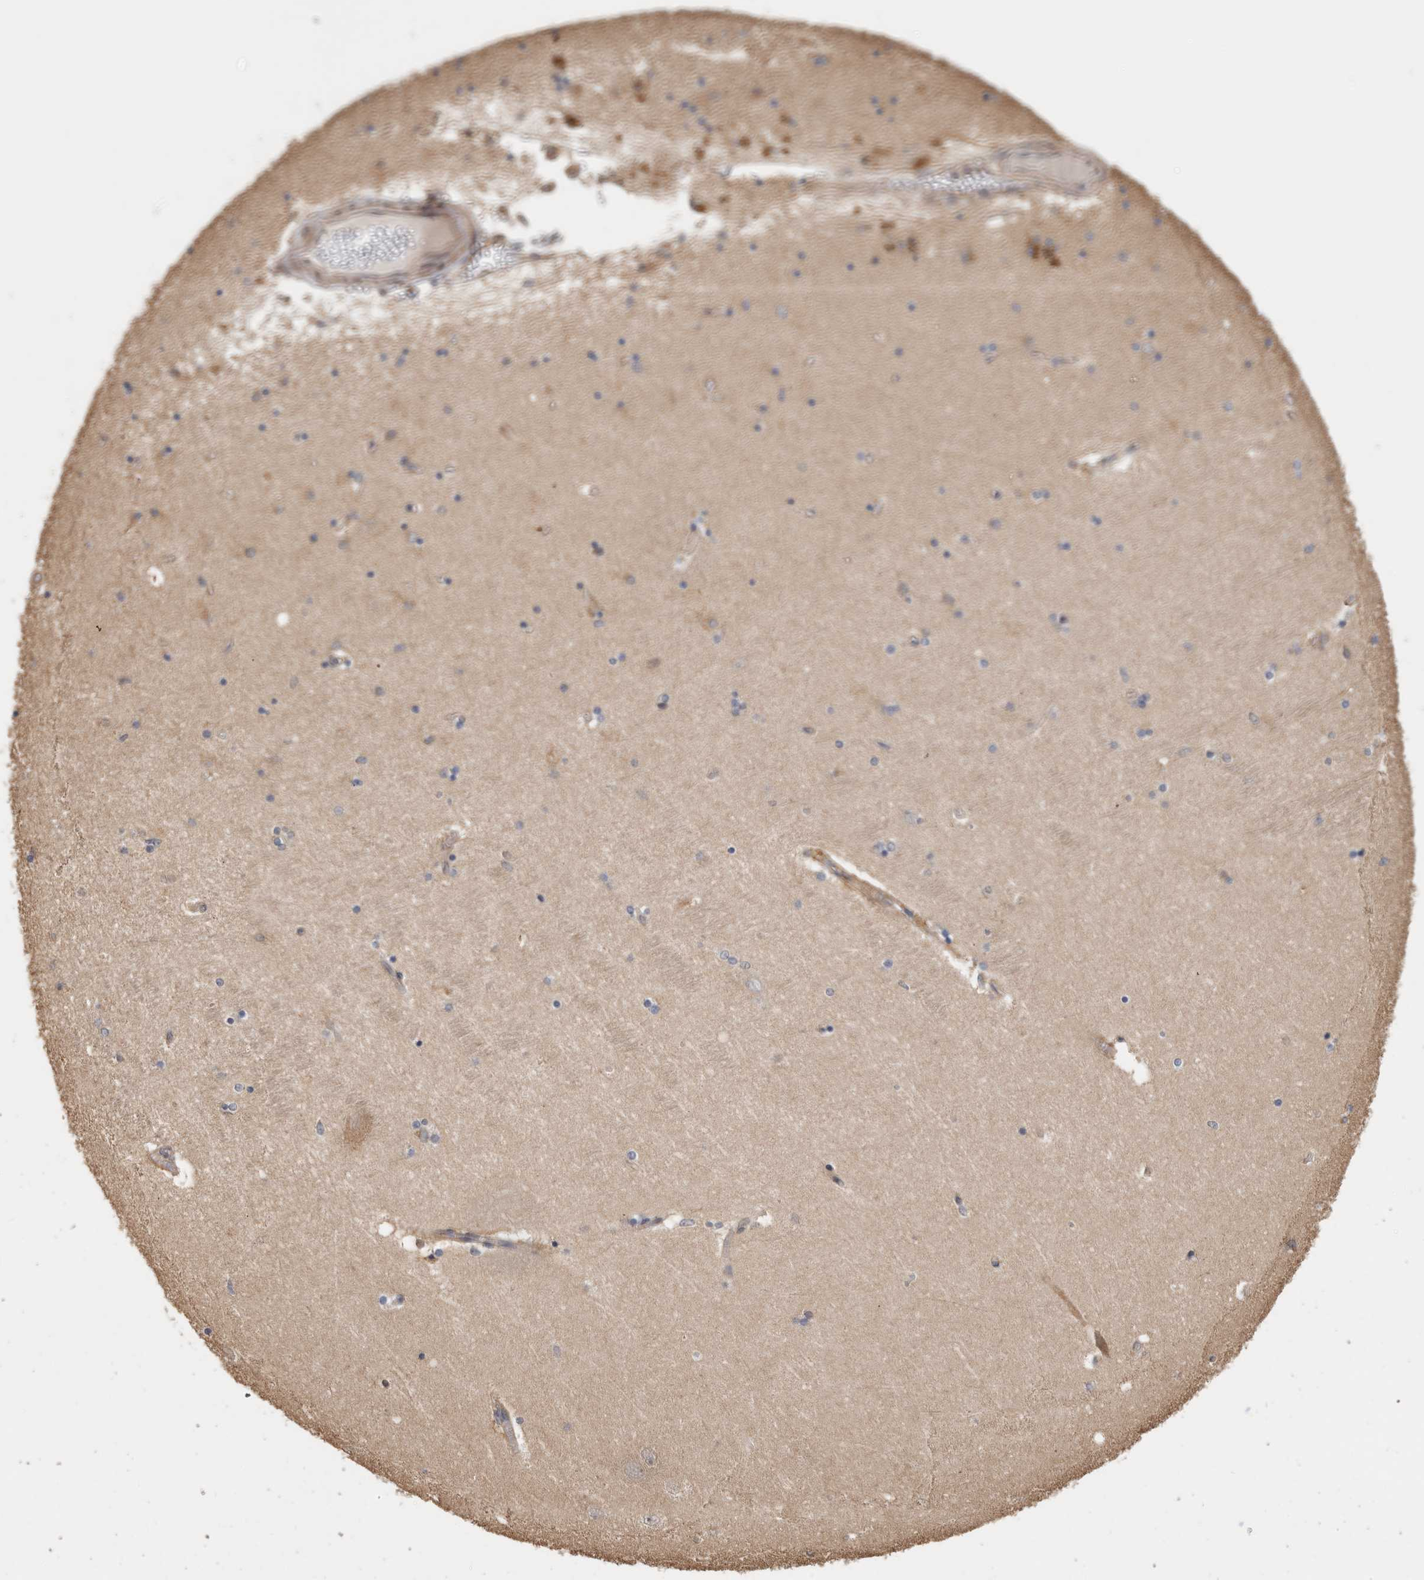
{"staining": {"intensity": "weak", "quantity": "<25%", "location": "cytoplasmic/membranous"}, "tissue": "hippocampus", "cell_type": "Glial cells", "image_type": "normal", "snomed": [{"axis": "morphology", "description": "Normal tissue, NOS"}, {"axis": "topography", "description": "Hippocampus"}], "caption": "The immunohistochemistry photomicrograph has no significant staining in glial cells of hippocampus. (DAB immunohistochemistry with hematoxylin counter stain).", "gene": "CLIP1", "patient": {"sex": "female", "age": 54}}